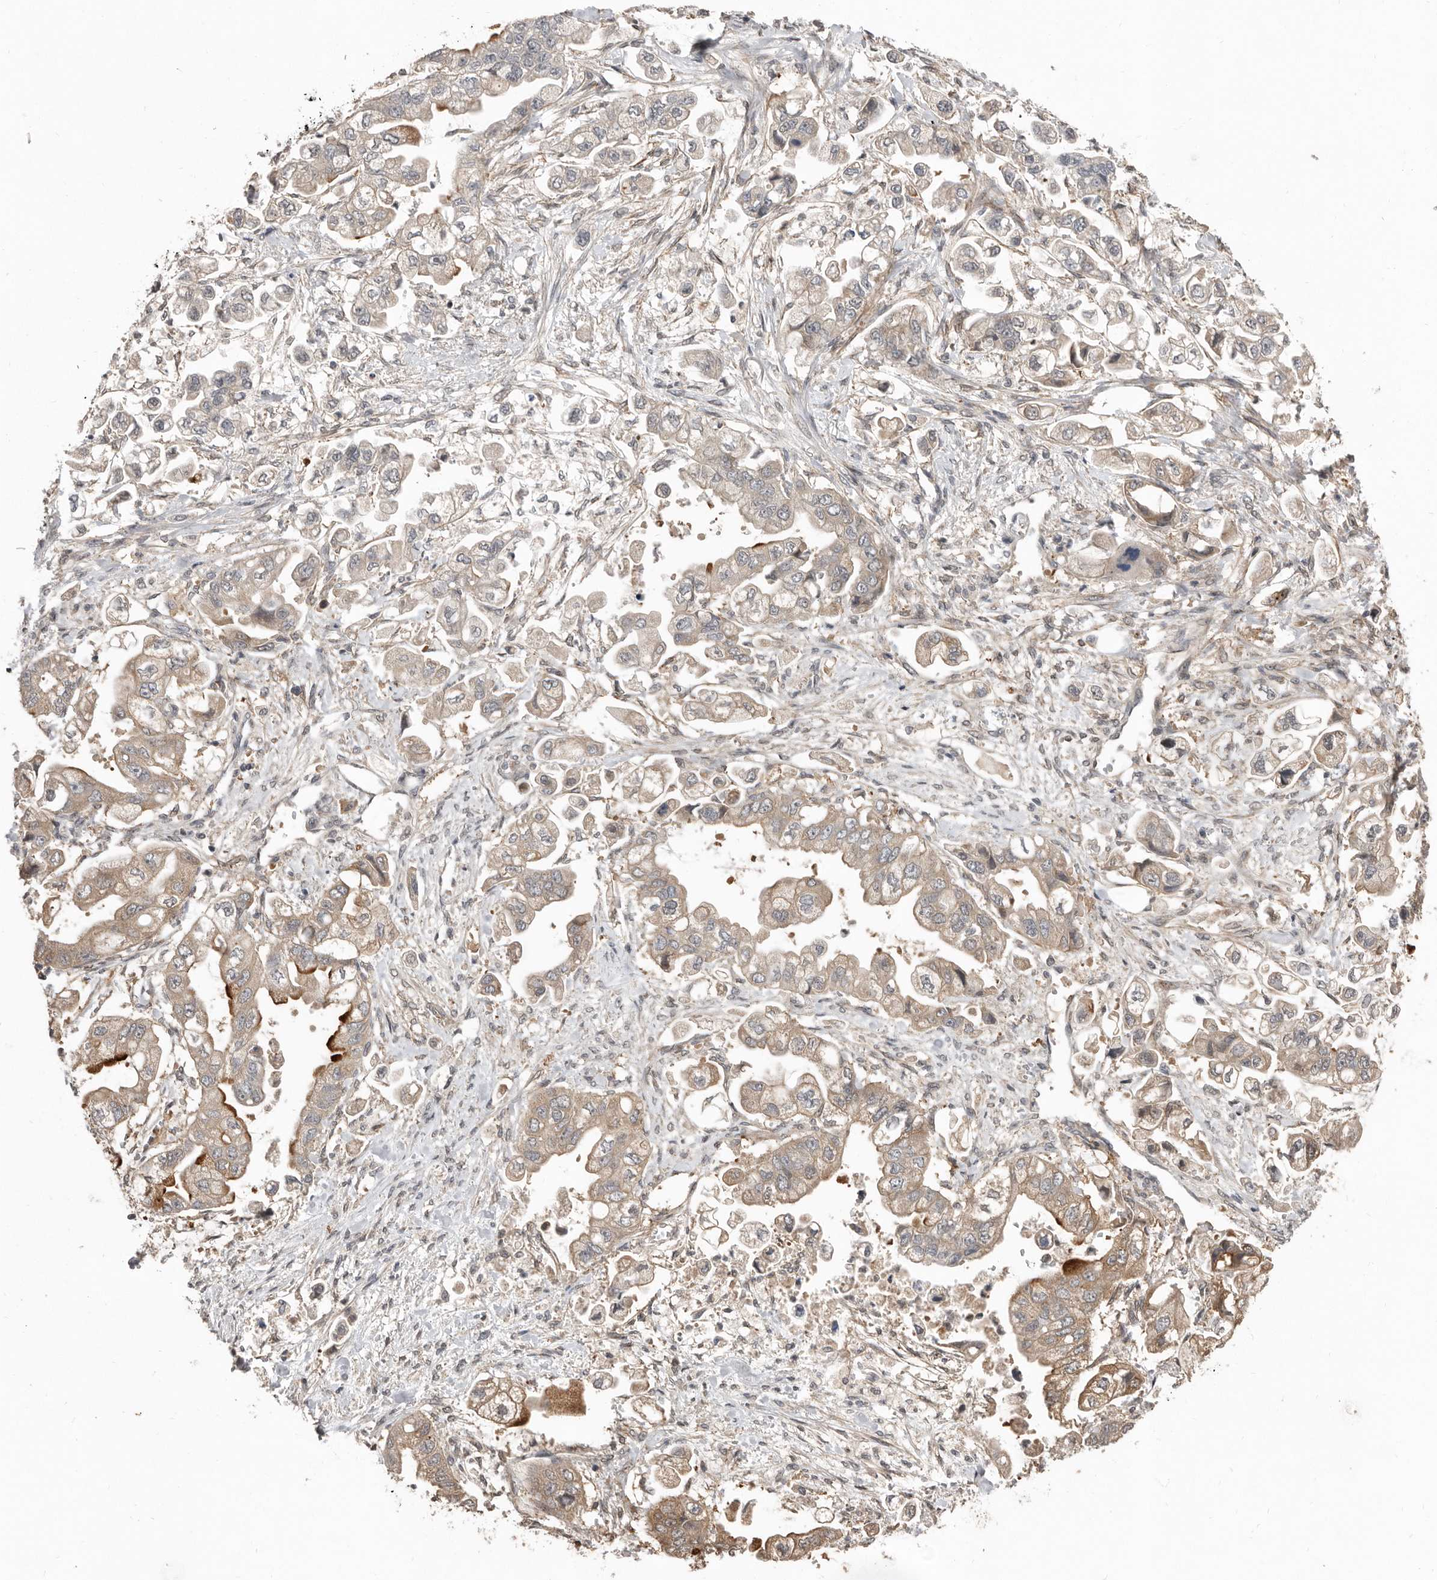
{"staining": {"intensity": "strong", "quantity": "<25%", "location": "cytoplasmic/membranous"}, "tissue": "stomach cancer", "cell_type": "Tumor cells", "image_type": "cancer", "snomed": [{"axis": "morphology", "description": "Adenocarcinoma, NOS"}, {"axis": "topography", "description": "Stomach"}], "caption": "Human stomach cancer (adenocarcinoma) stained with a brown dye demonstrates strong cytoplasmic/membranous positive positivity in approximately <25% of tumor cells.", "gene": "LRGUK", "patient": {"sex": "male", "age": 62}}